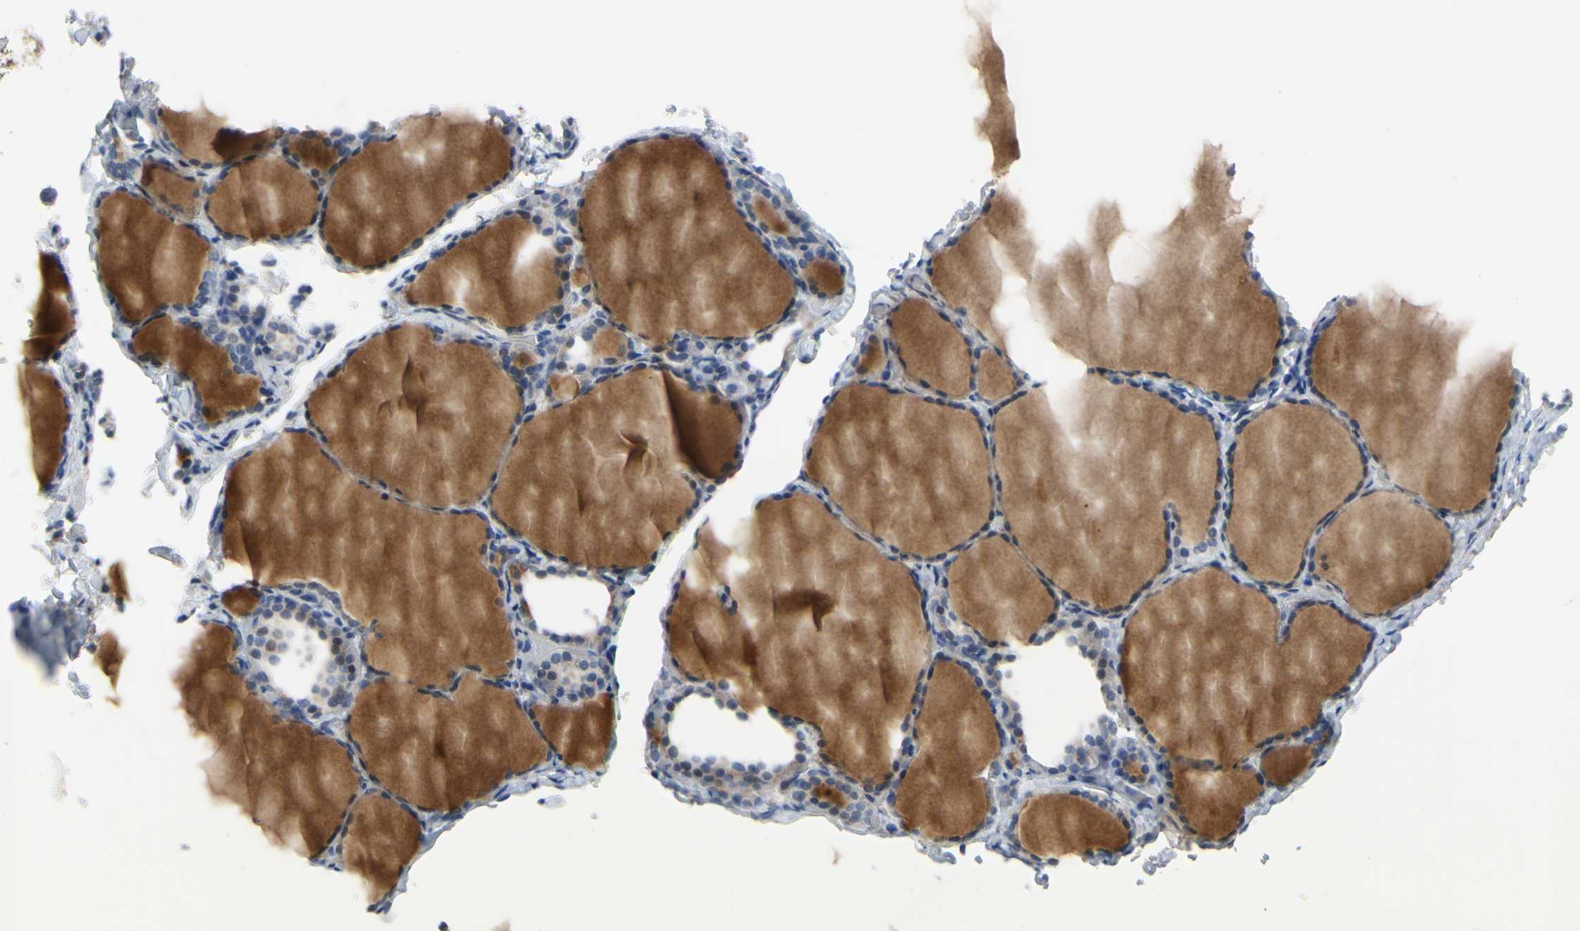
{"staining": {"intensity": "moderate", "quantity": "<25%", "location": "cytoplasmic/membranous"}, "tissue": "thyroid gland", "cell_type": "Glandular cells", "image_type": "normal", "snomed": [{"axis": "morphology", "description": "Normal tissue, NOS"}, {"axis": "morphology", "description": "Papillary adenocarcinoma, NOS"}, {"axis": "topography", "description": "Thyroid gland"}], "caption": "Protein staining of benign thyroid gland demonstrates moderate cytoplasmic/membranous expression in about <25% of glandular cells. (Stains: DAB (3,3'-diaminobenzidine) in brown, nuclei in blue, Microscopy: brightfield microscopy at high magnification).", "gene": "LHX9", "patient": {"sex": "female", "age": 30}}